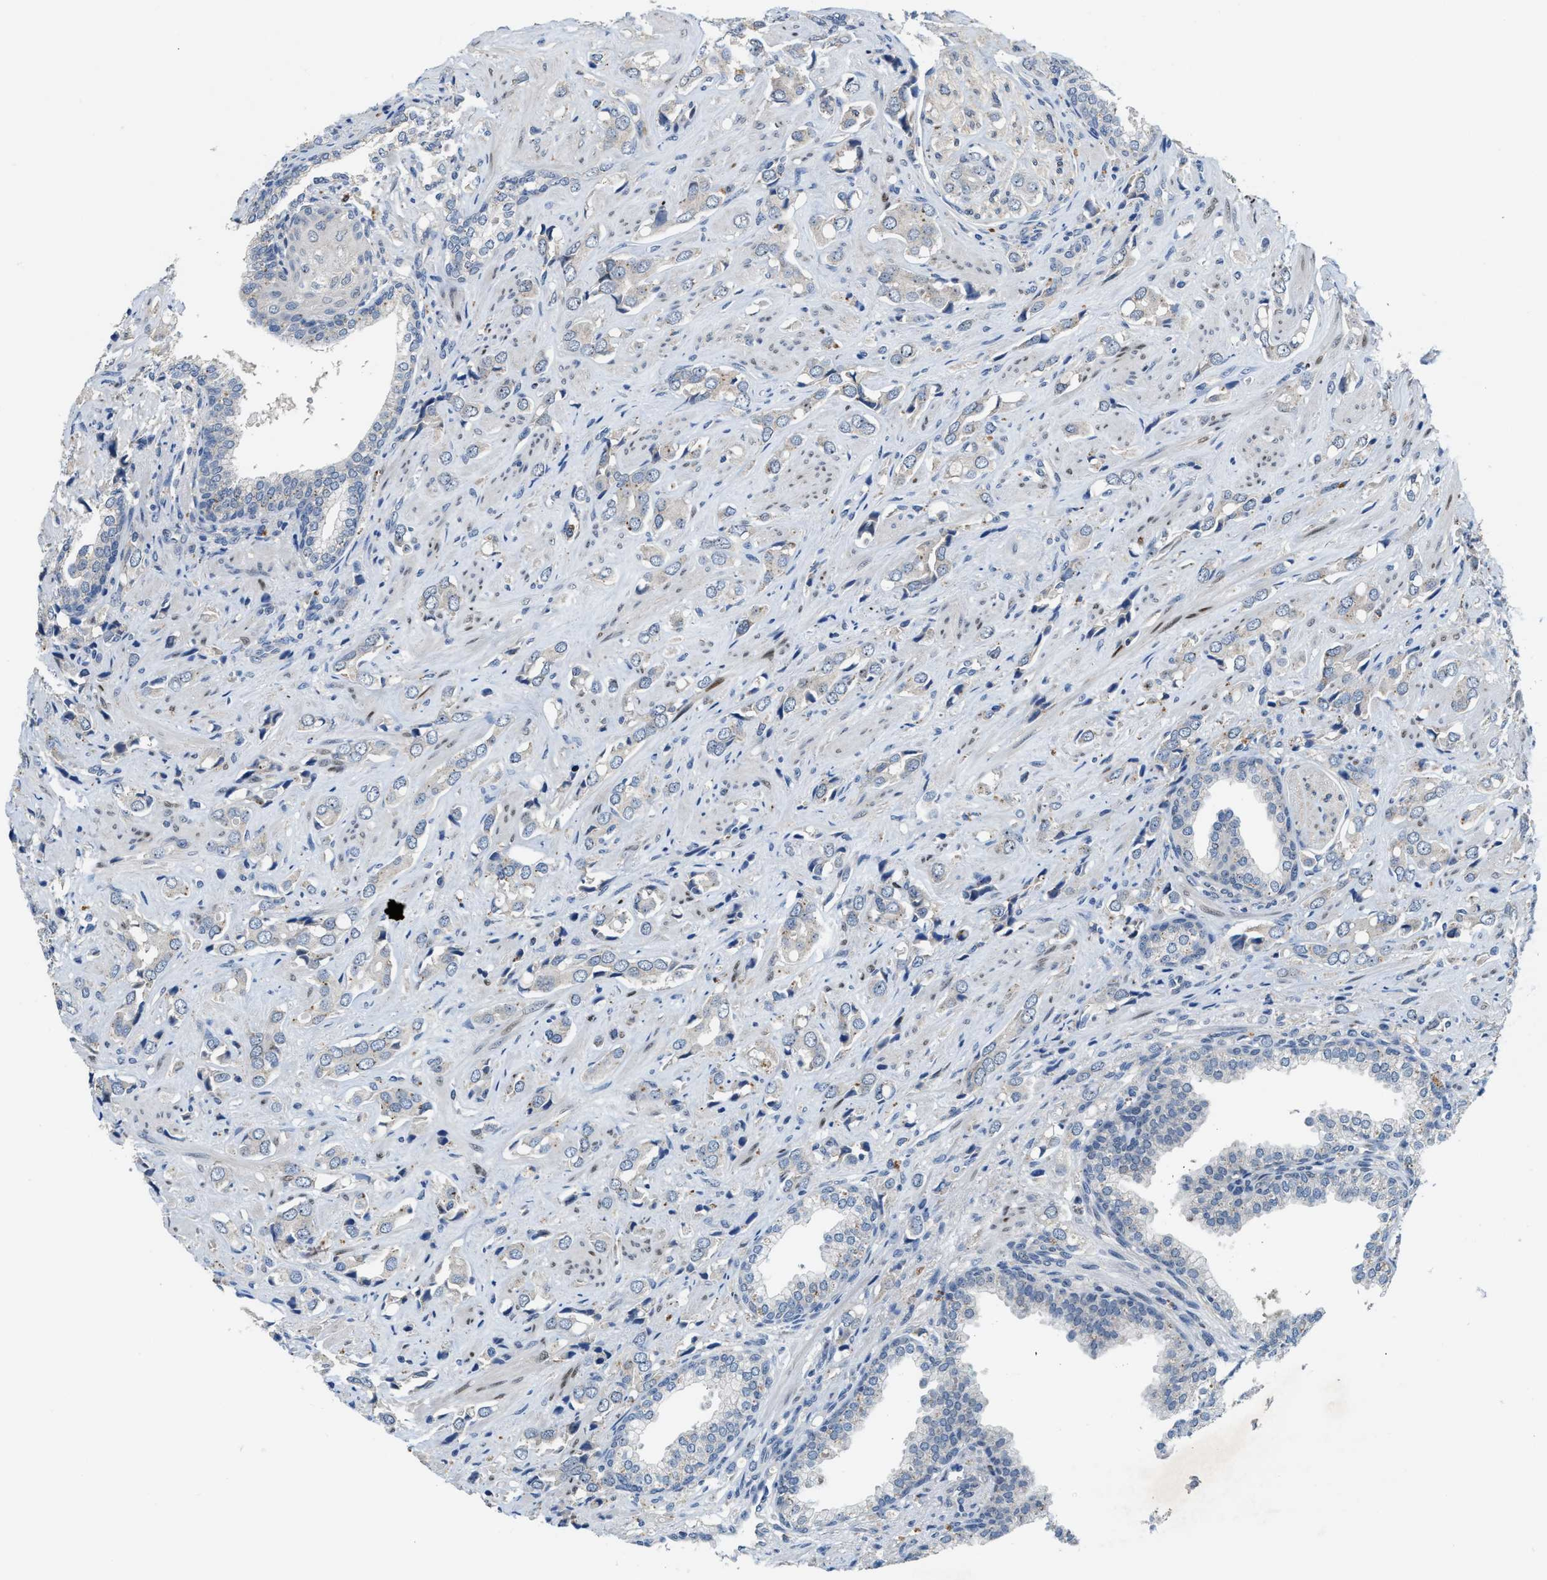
{"staining": {"intensity": "negative", "quantity": "none", "location": "none"}, "tissue": "prostate cancer", "cell_type": "Tumor cells", "image_type": "cancer", "snomed": [{"axis": "morphology", "description": "Adenocarcinoma, High grade"}, {"axis": "topography", "description": "Prostate"}], "caption": "There is no significant staining in tumor cells of high-grade adenocarcinoma (prostate).", "gene": "ZNF783", "patient": {"sex": "male", "age": 52}}